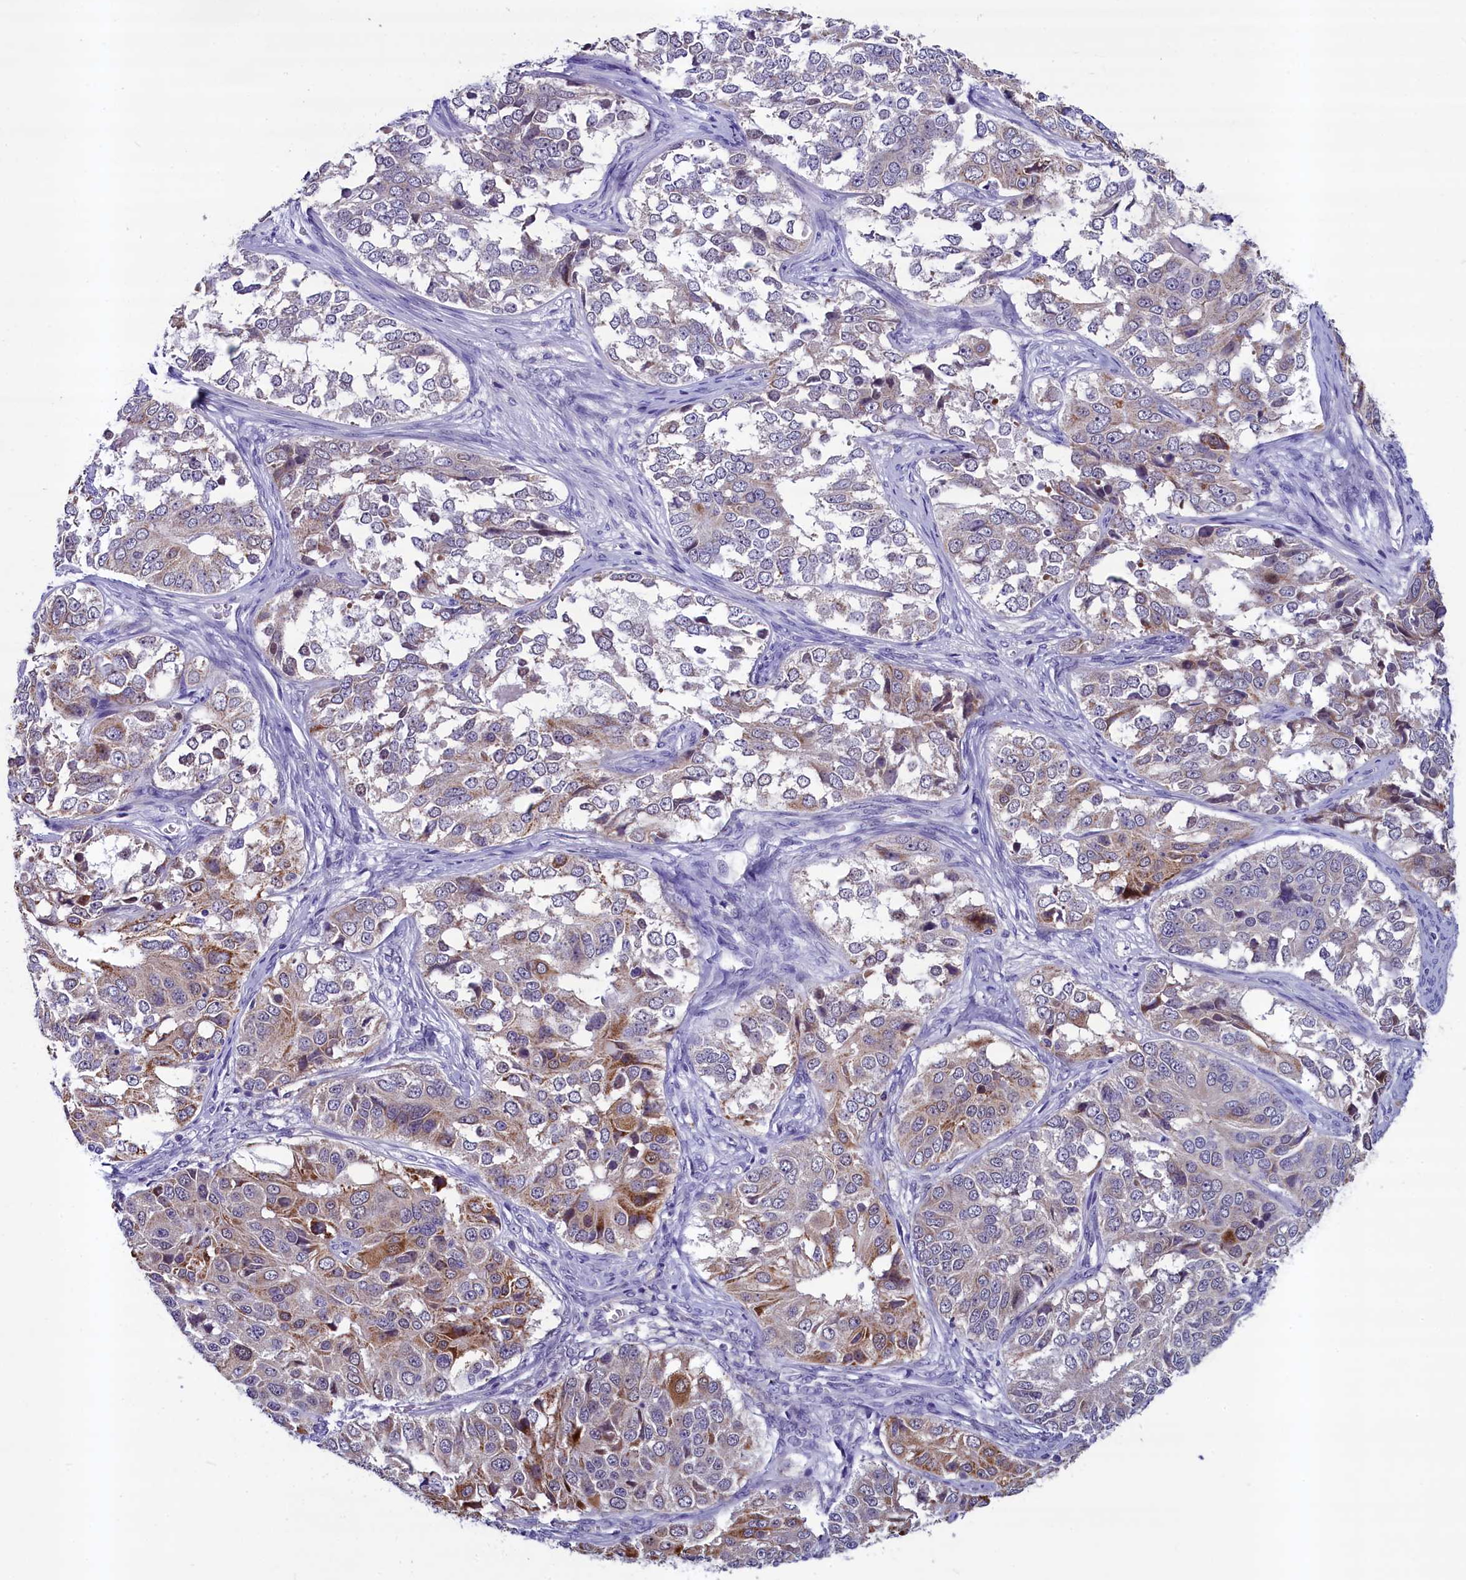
{"staining": {"intensity": "moderate", "quantity": "<25%", "location": "cytoplasmic/membranous"}, "tissue": "ovarian cancer", "cell_type": "Tumor cells", "image_type": "cancer", "snomed": [{"axis": "morphology", "description": "Carcinoma, endometroid"}, {"axis": "topography", "description": "Ovary"}], "caption": "A brown stain labels moderate cytoplasmic/membranous expression of a protein in human ovarian cancer (endometroid carcinoma) tumor cells.", "gene": "SCD5", "patient": {"sex": "female", "age": 51}}